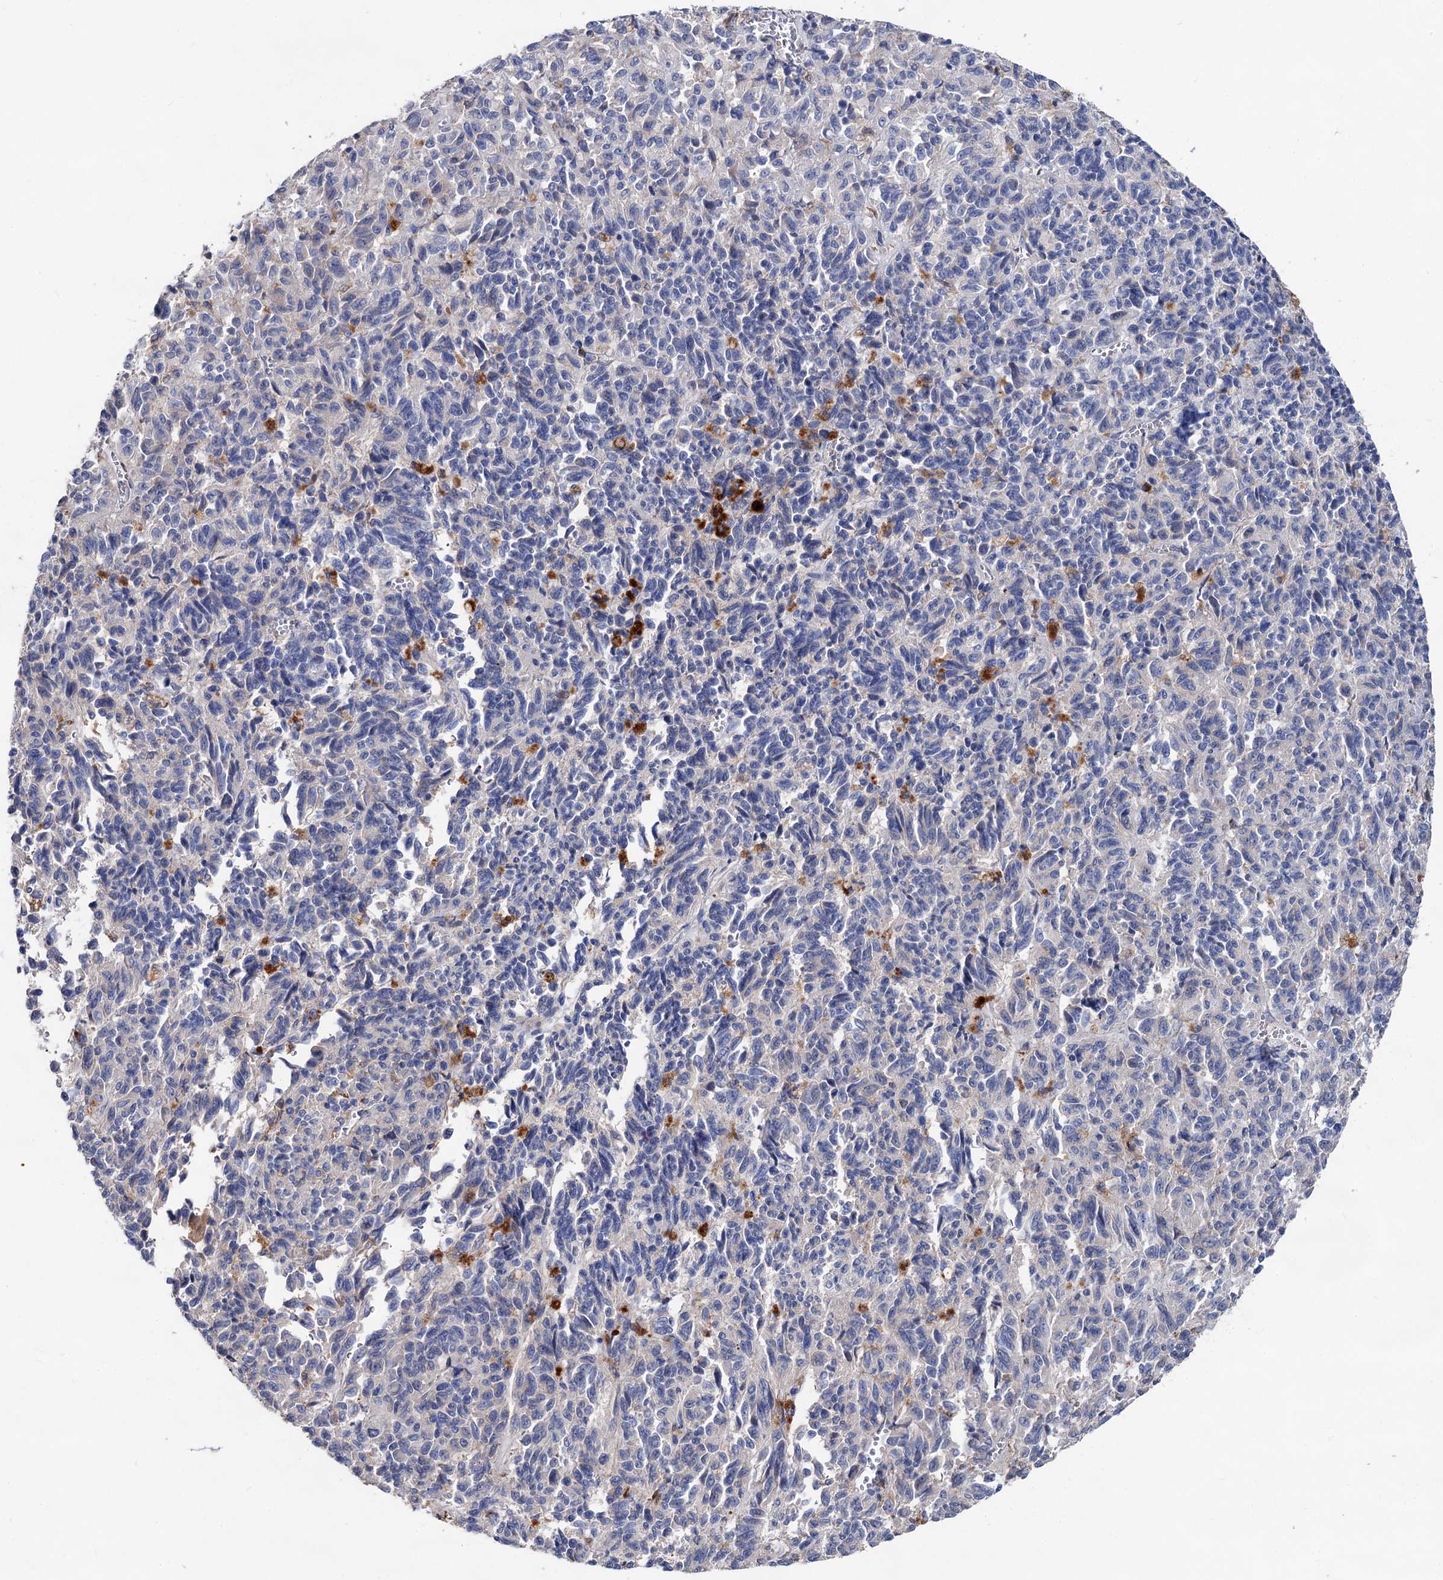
{"staining": {"intensity": "negative", "quantity": "none", "location": "none"}, "tissue": "melanoma", "cell_type": "Tumor cells", "image_type": "cancer", "snomed": [{"axis": "morphology", "description": "Malignant melanoma, Metastatic site"}, {"axis": "topography", "description": "Lung"}], "caption": "Human melanoma stained for a protein using immunohistochemistry displays no expression in tumor cells.", "gene": "HVCN1", "patient": {"sex": "male", "age": 64}}